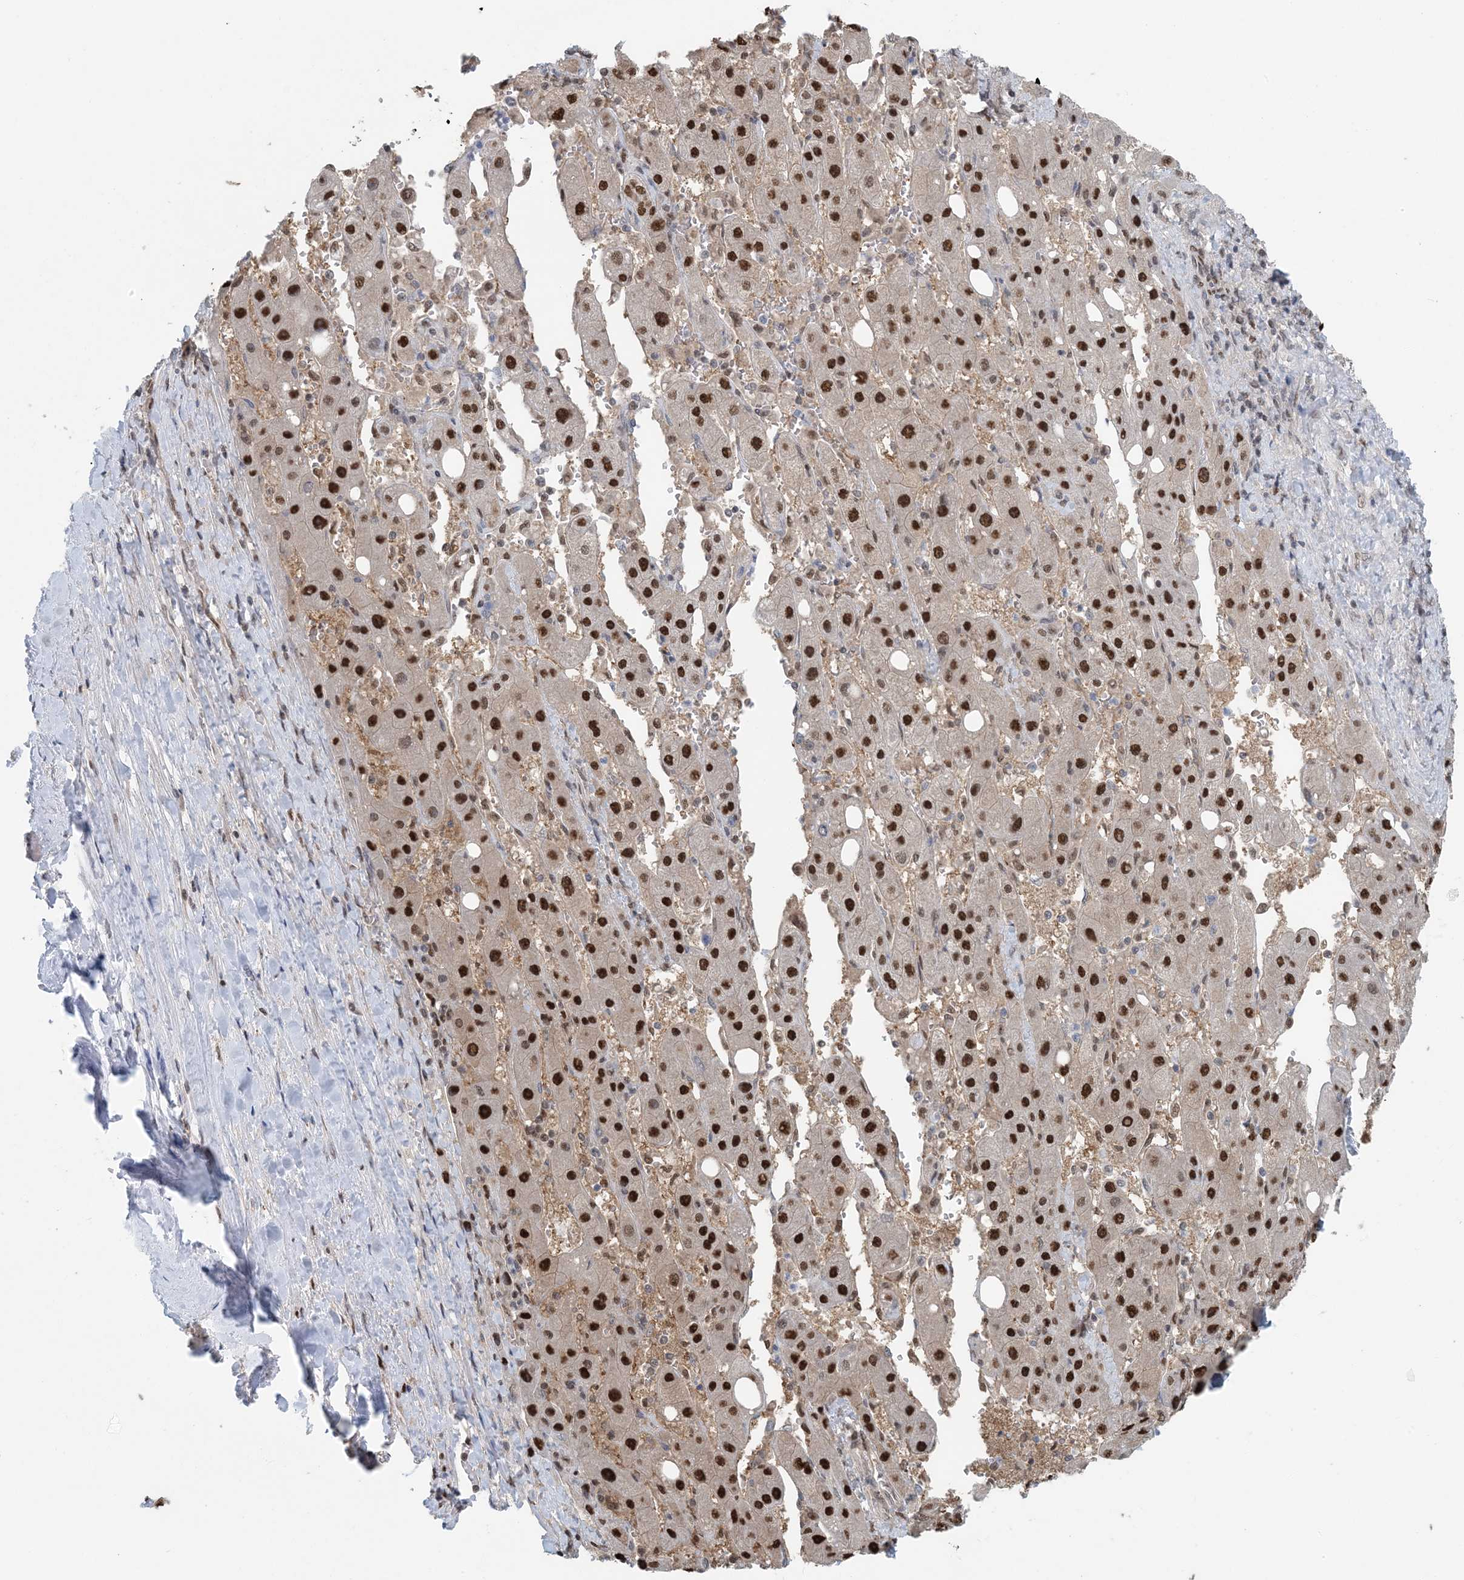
{"staining": {"intensity": "strong", "quantity": ">75%", "location": "nuclear"}, "tissue": "liver cancer", "cell_type": "Tumor cells", "image_type": "cancer", "snomed": [{"axis": "morphology", "description": "Carcinoma, Hepatocellular, NOS"}, {"axis": "topography", "description": "Liver"}], "caption": "Tumor cells exhibit high levels of strong nuclear expression in about >75% of cells in hepatocellular carcinoma (liver).", "gene": "HIKESHI", "patient": {"sex": "female", "age": 73}}